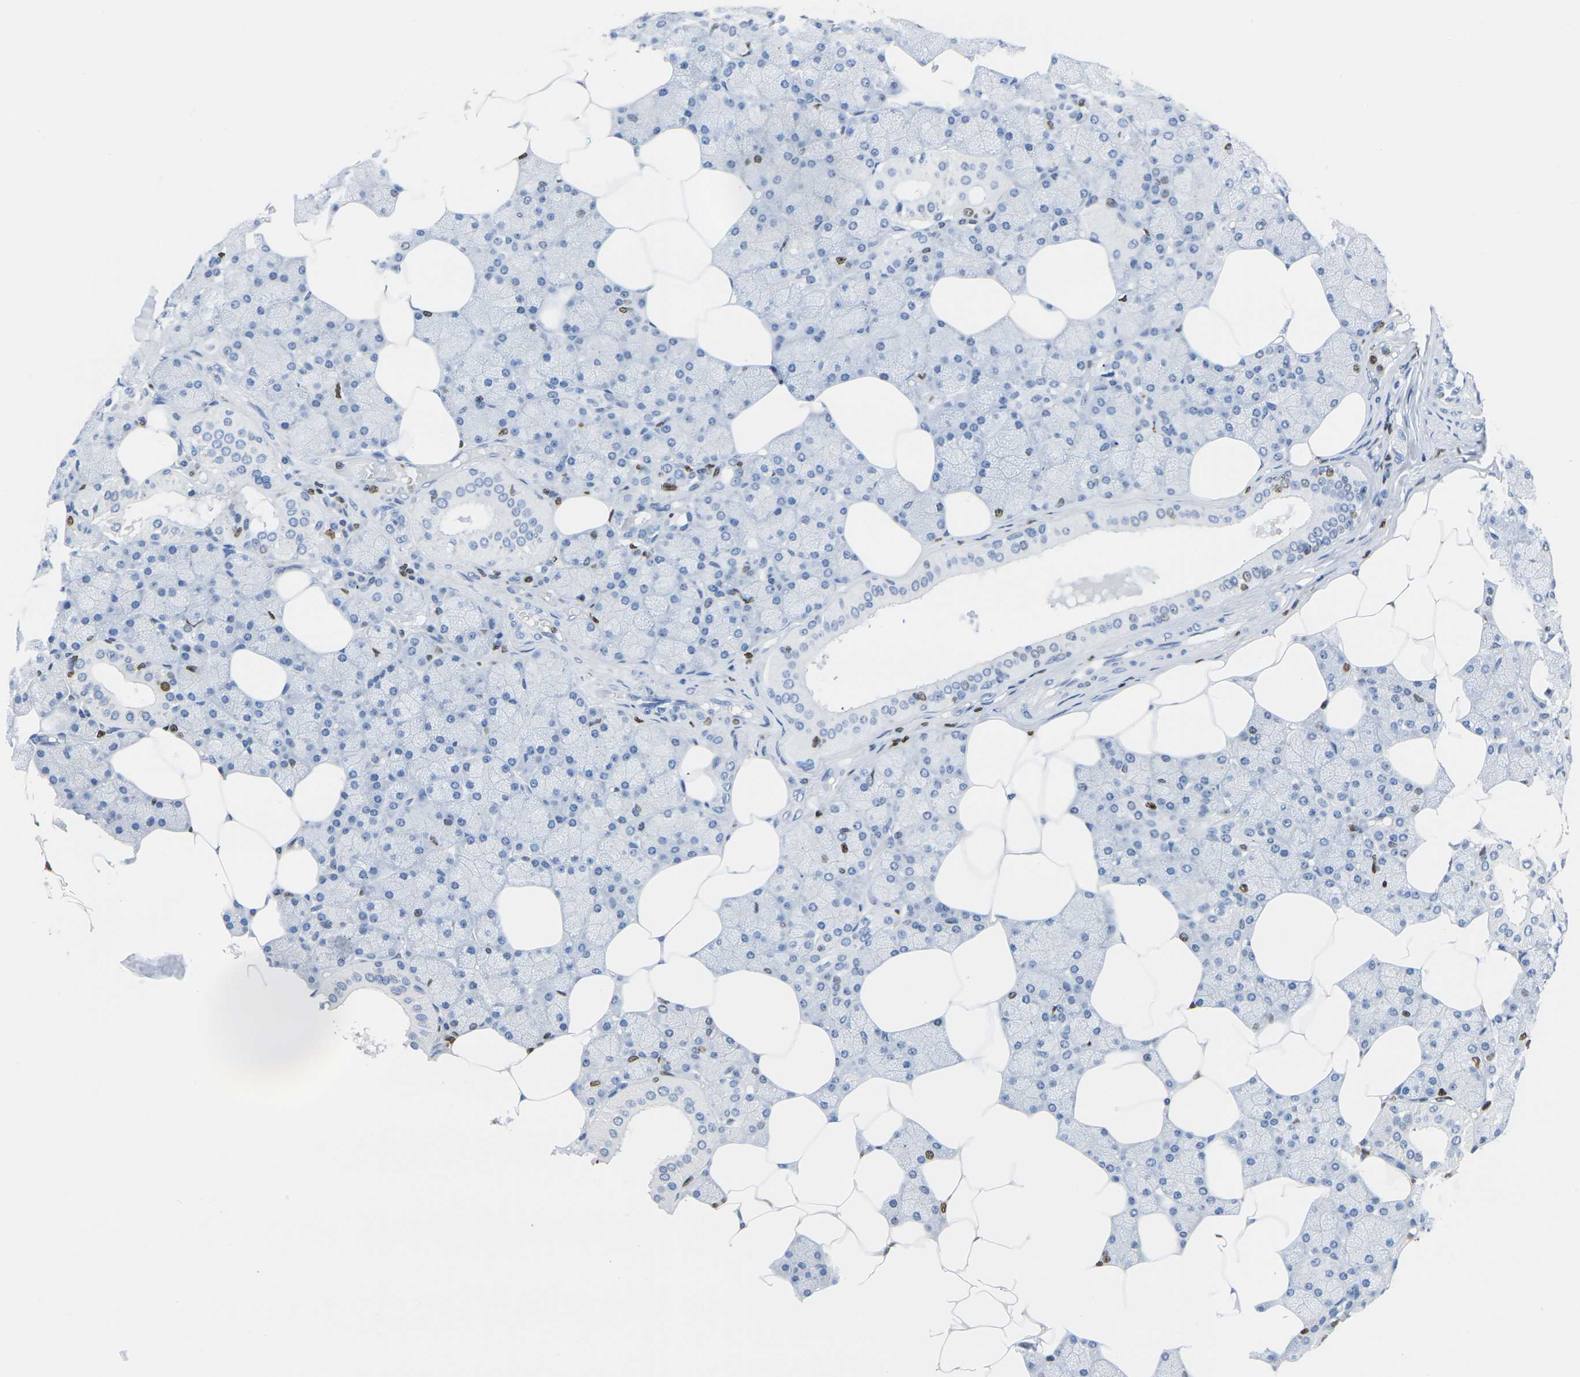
{"staining": {"intensity": "strong", "quantity": "<25%", "location": "nuclear"}, "tissue": "salivary gland", "cell_type": "Glandular cells", "image_type": "normal", "snomed": [{"axis": "morphology", "description": "Normal tissue, NOS"}, {"axis": "topography", "description": "Salivary gland"}], "caption": "A micrograph of human salivary gland stained for a protein shows strong nuclear brown staining in glandular cells. Nuclei are stained in blue.", "gene": "DRAXIN", "patient": {"sex": "male", "age": 62}}